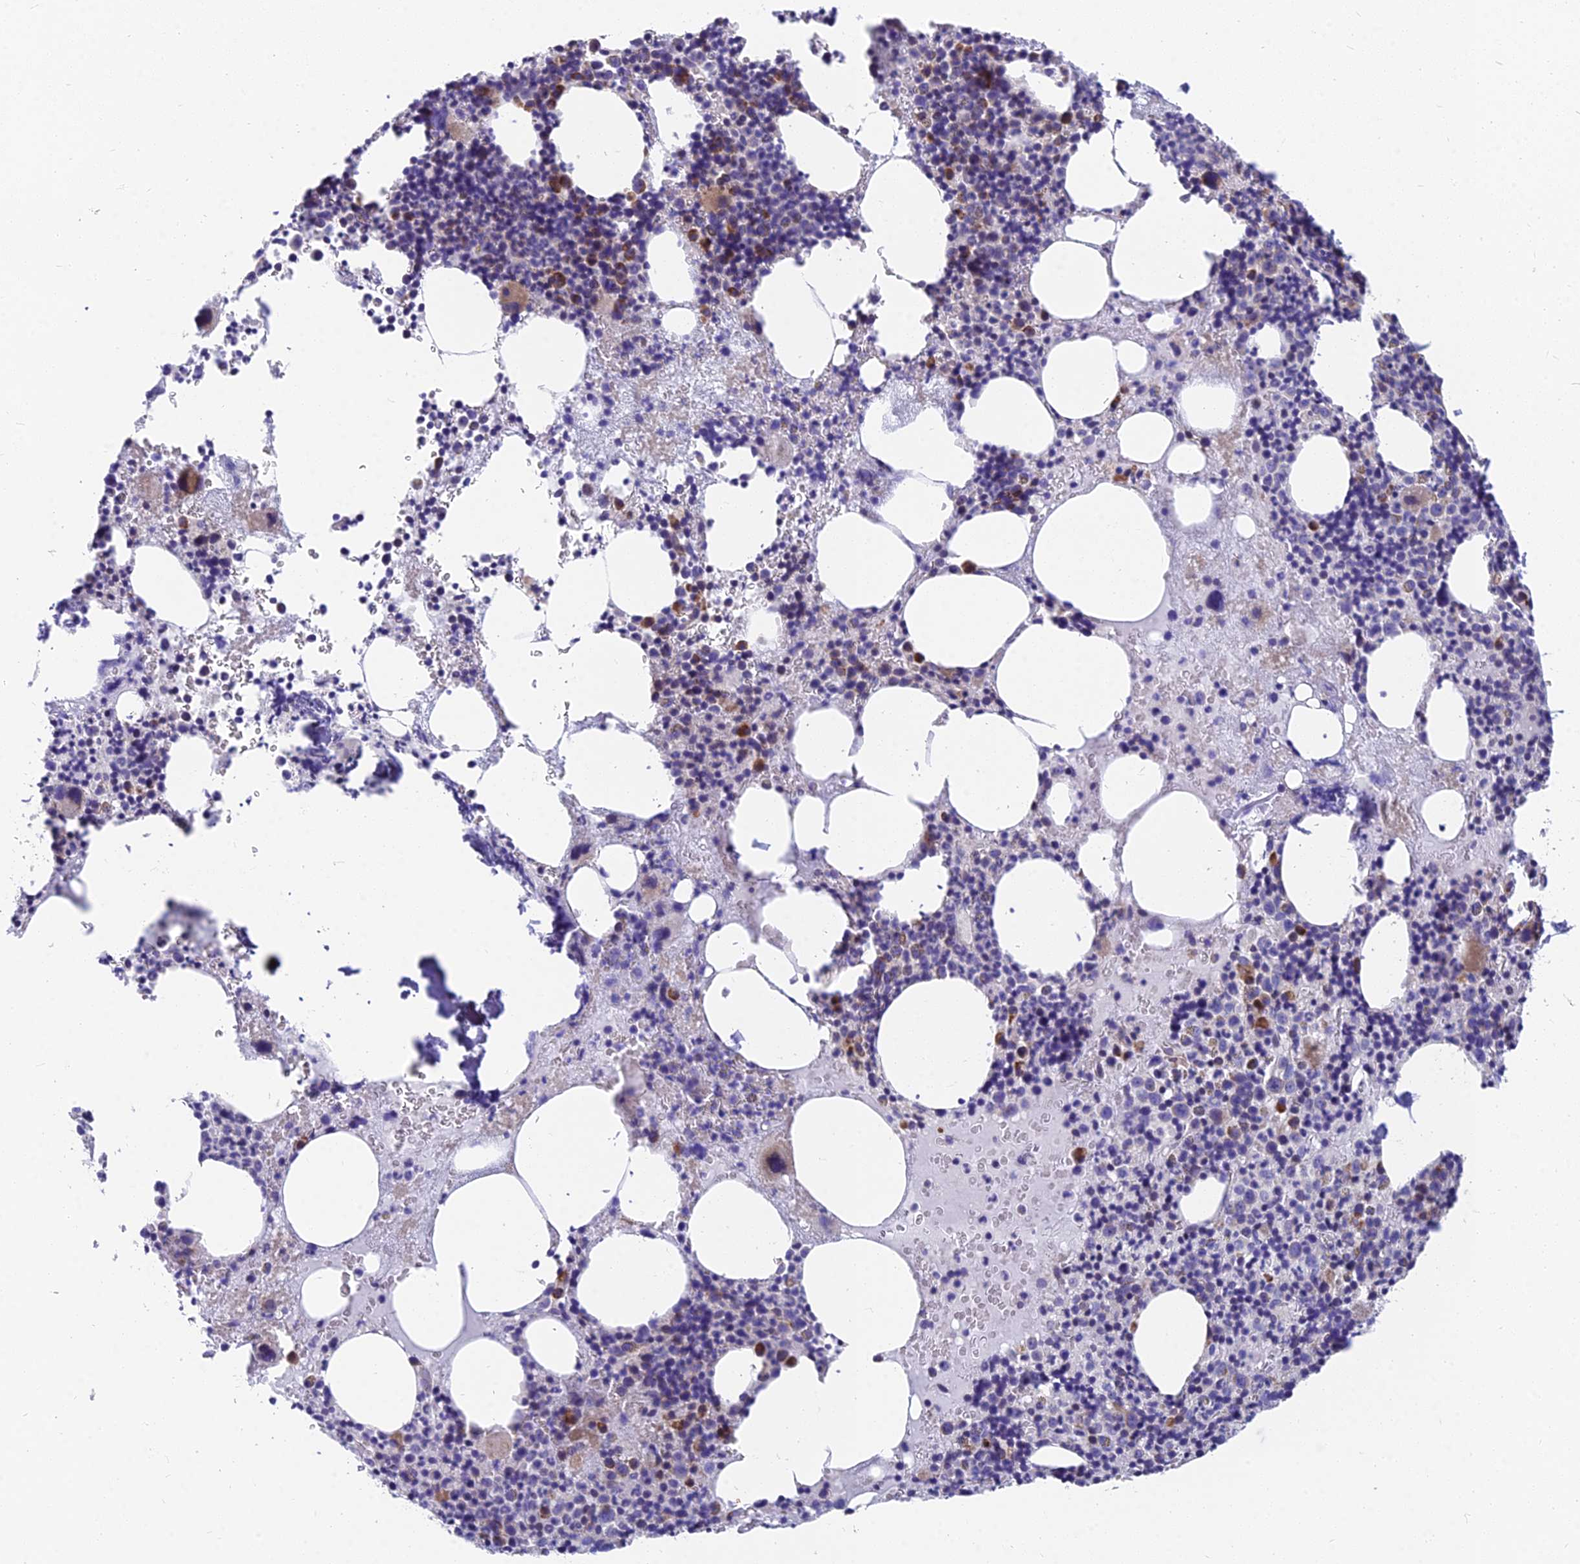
{"staining": {"intensity": "moderate", "quantity": "<25%", "location": "cytoplasmic/membranous"}, "tissue": "bone marrow", "cell_type": "Hematopoietic cells", "image_type": "normal", "snomed": [{"axis": "morphology", "description": "Normal tissue, NOS"}, {"axis": "topography", "description": "Bone marrow"}], "caption": "Immunohistochemistry (IHC) photomicrograph of normal bone marrow: bone marrow stained using immunohistochemistry exhibits low levels of moderate protein expression localized specifically in the cytoplasmic/membranous of hematopoietic cells, appearing as a cytoplasmic/membranous brown color.", "gene": "MVB12A", "patient": {"sex": "male", "age": 75}}